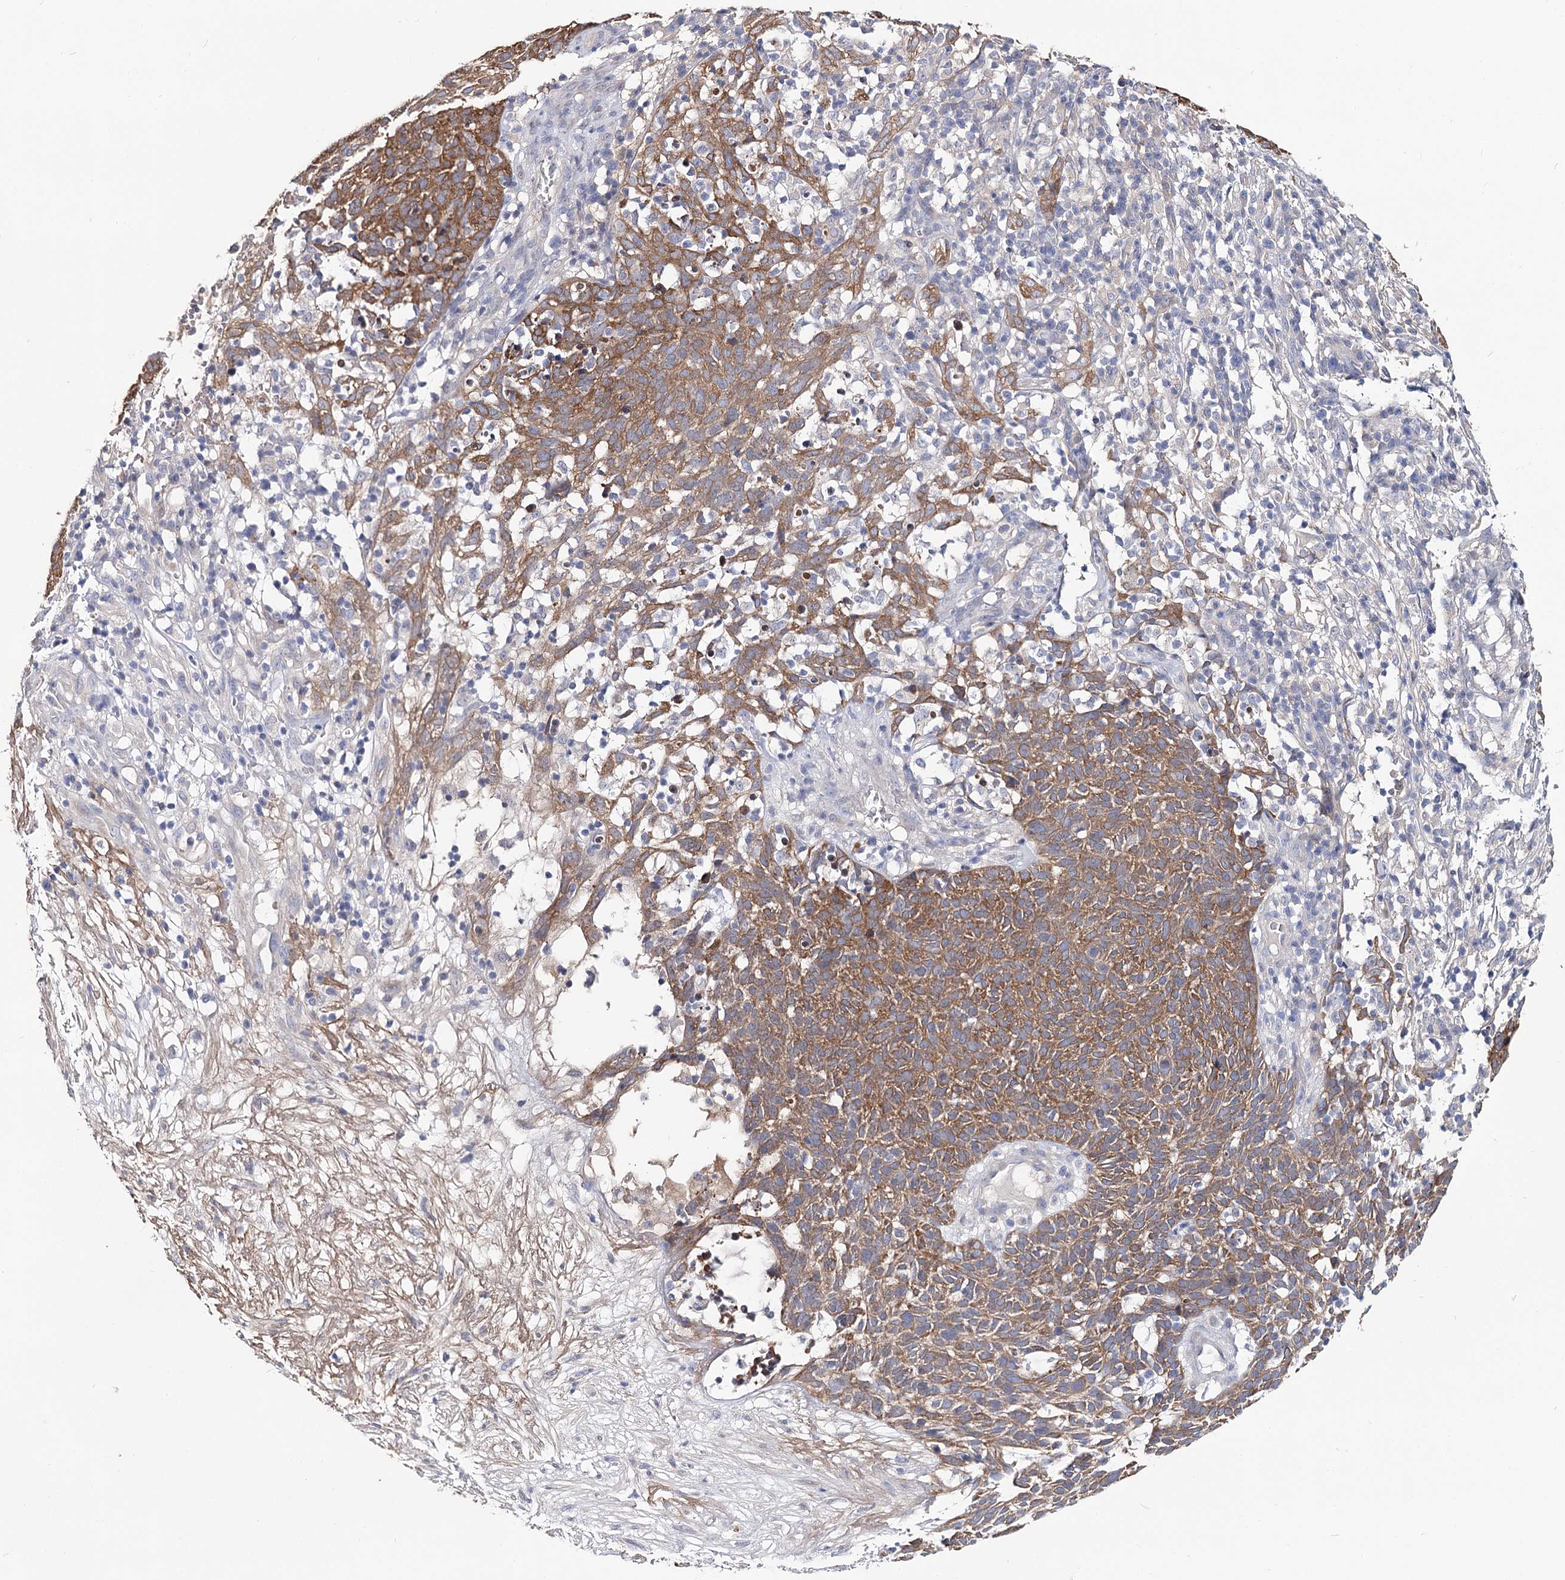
{"staining": {"intensity": "moderate", "quantity": ">75%", "location": "cytoplasmic/membranous"}, "tissue": "skin cancer", "cell_type": "Tumor cells", "image_type": "cancer", "snomed": [{"axis": "morphology", "description": "Squamous cell carcinoma, NOS"}, {"axis": "topography", "description": "Skin"}], "caption": "The micrograph exhibits staining of squamous cell carcinoma (skin), revealing moderate cytoplasmic/membranous protein staining (brown color) within tumor cells.", "gene": "UGP2", "patient": {"sex": "female", "age": 90}}